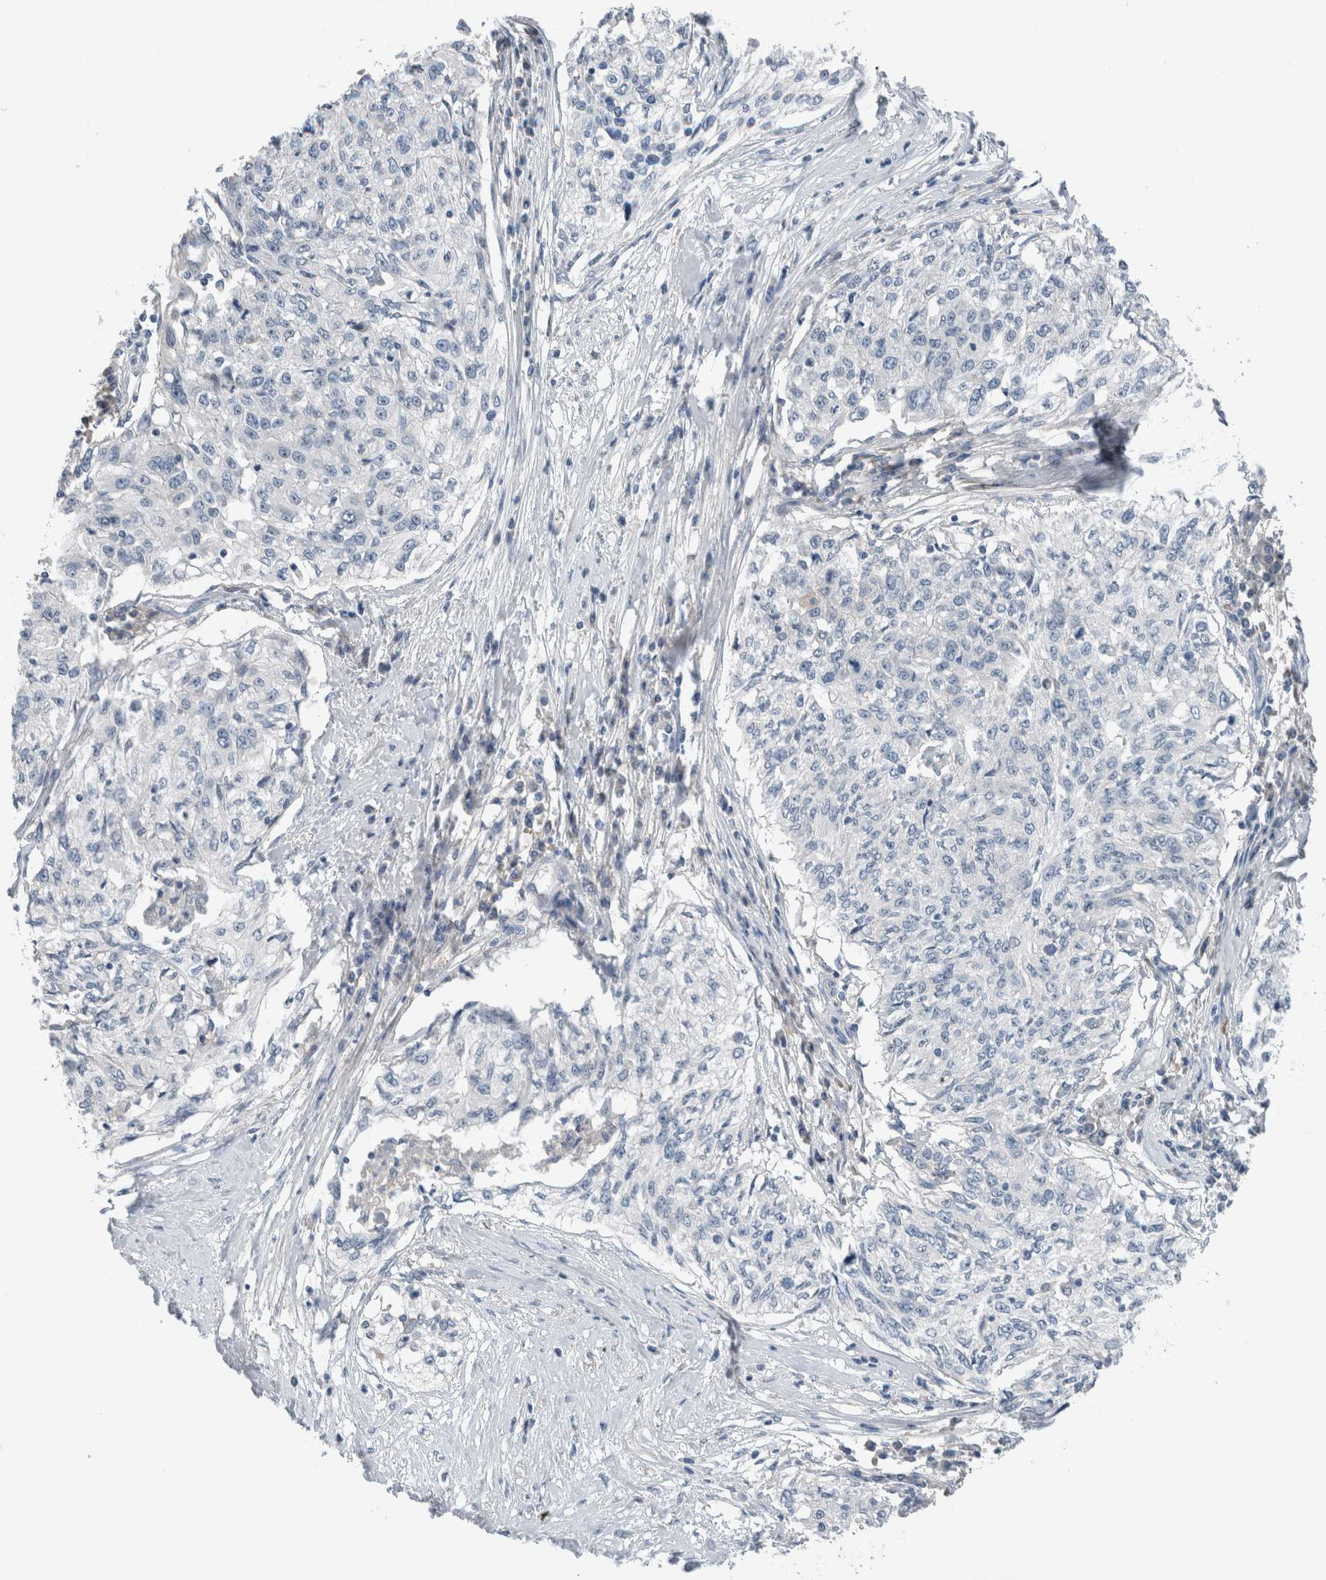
{"staining": {"intensity": "negative", "quantity": "none", "location": "none"}, "tissue": "cervical cancer", "cell_type": "Tumor cells", "image_type": "cancer", "snomed": [{"axis": "morphology", "description": "Squamous cell carcinoma, NOS"}, {"axis": "topography", "description": "Cervix"}], "caption": "An immunohistochemistry (IHC) image of cervical cancer is shown. There is no staining in tumor cells of cervical cancer.", "gene": "DUOX1", "patient": {"sex": "female", "age": 57}}